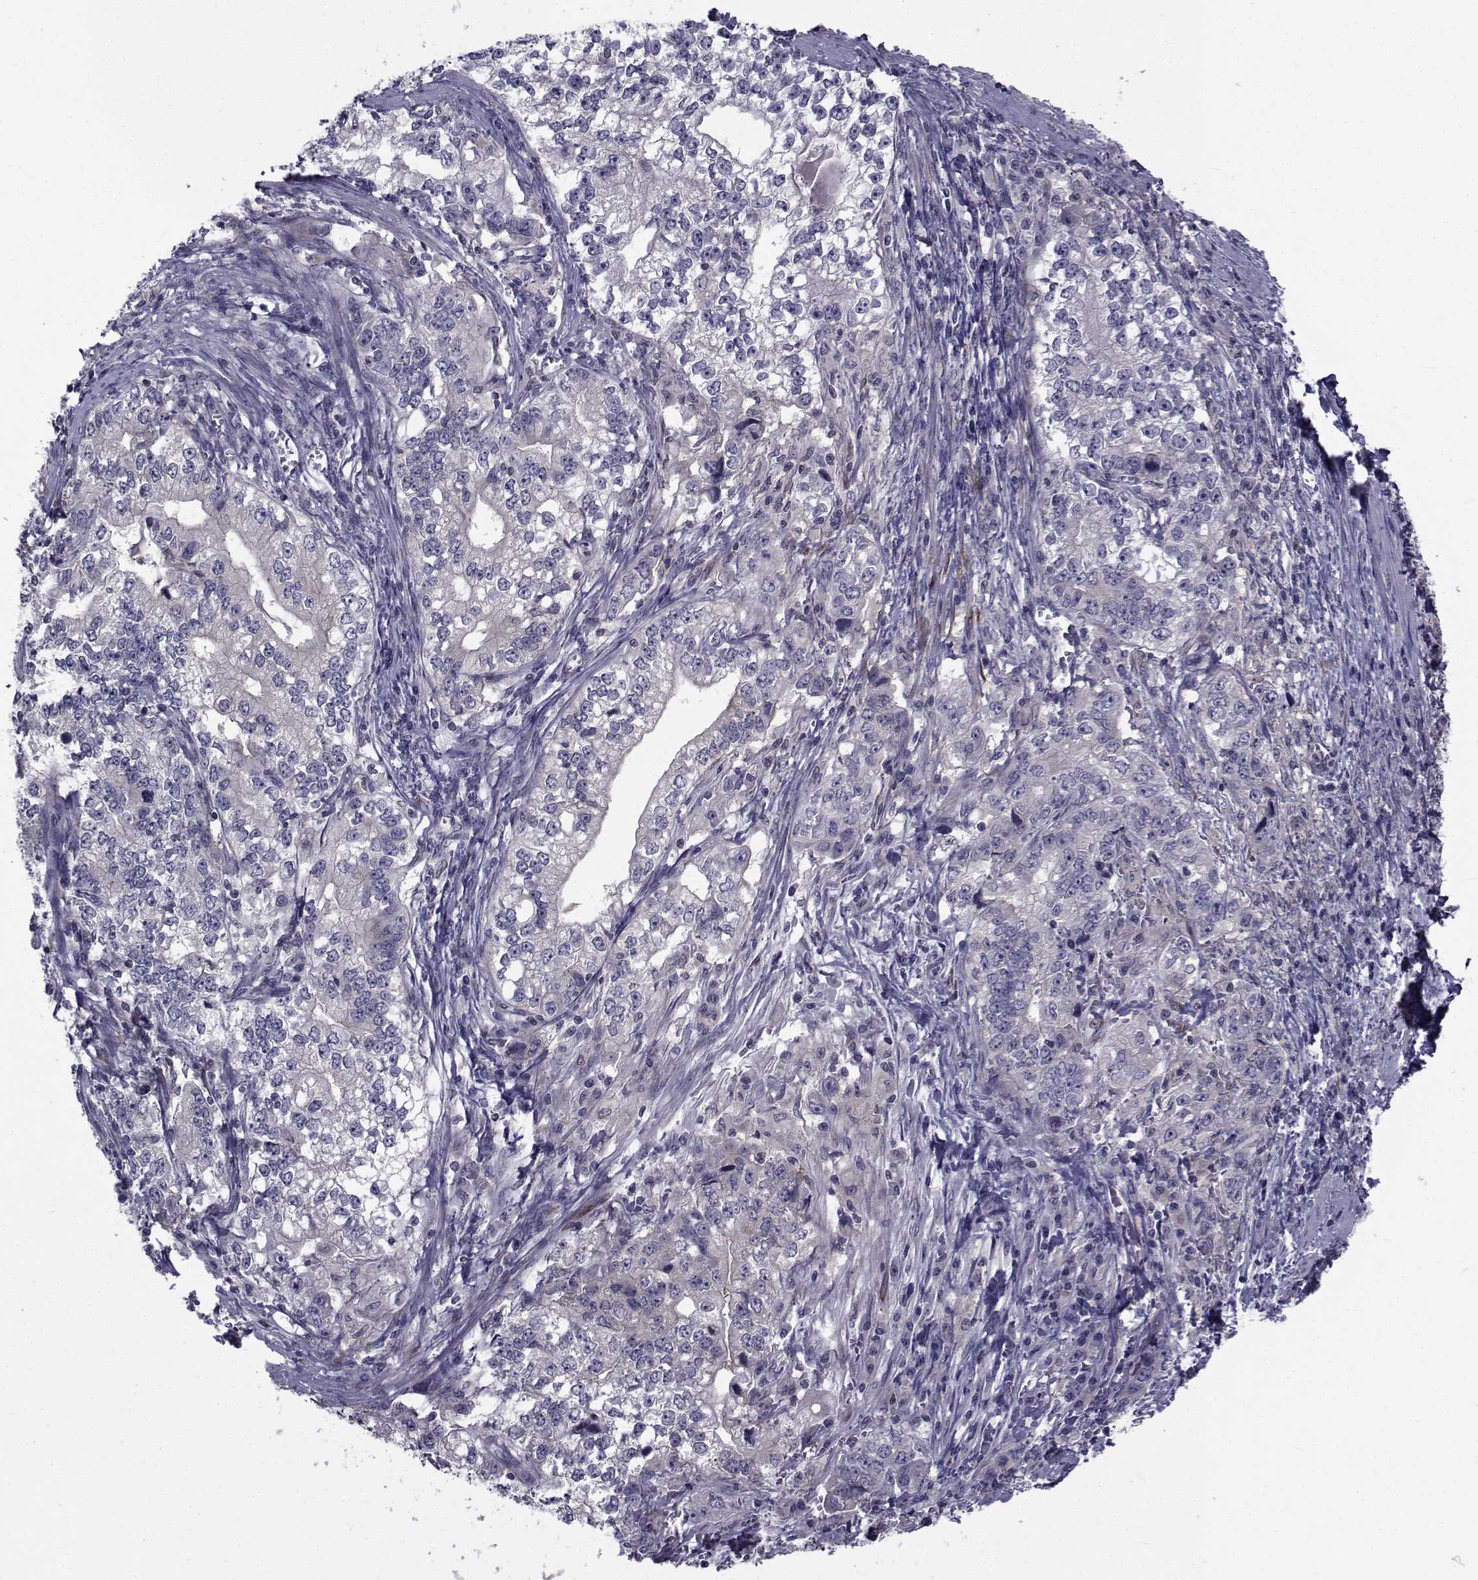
{"staining": {"intensity": "negative", "quantity": "none", "location": "none"}, "tissue": "stomach cancer", "cell_type": "Tumor cells", "image_type": "cancer", "snomed": [{"axis": "morphology", "description": "Adenocarcinoma, NOS"}, {"axis": "topography", "description": "Stomach, lower"}], "caption": "Immunohistochemistry (IHC) image of stomach adenocarcinoma stained for a protein (brown), which shows no positivity in tumor cells.", "gene": "SLC30A10", "patient": {"sex": "female", "age": 72}}